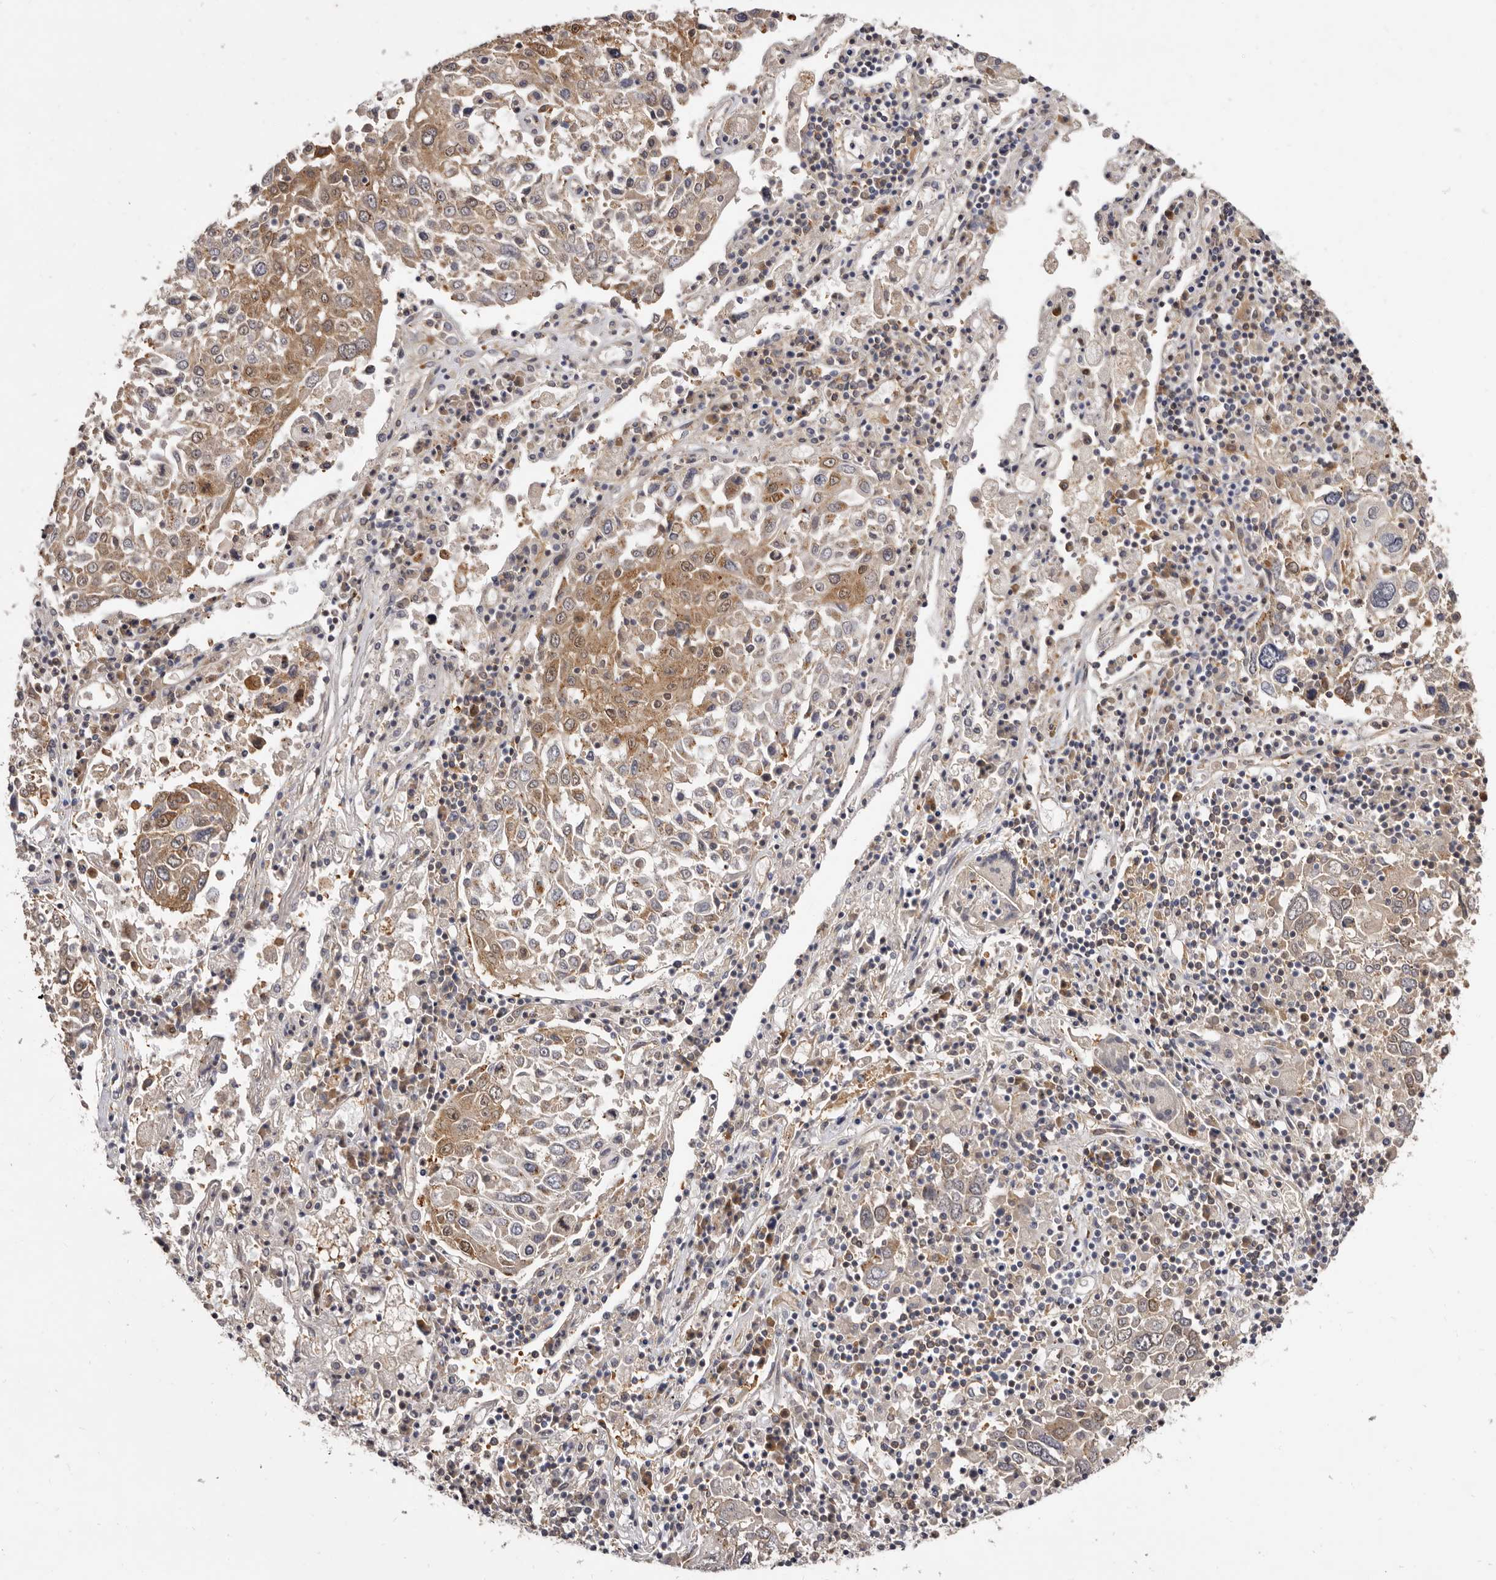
{"staining": {"intensity": "moderate", "quantity": ">75%", "location": "cytoplasmic/membranous"}, "tissue": "lung cancer", "cell_type": "Tumor cells", "image_type": "cancer", "snomed": [{"axis": "morphology", "description": "Squamous cell carcinoma, NOS"}, {"axis": "topography", "description": "Lung"}], "caption": "Tumor cells demonstrate moderate cytoplasmic/membranous positivity in approximately >75% of cells in lung cancer.", "gene": "ADAMTS20", "patient": {"sex": "male", "age": 65}}